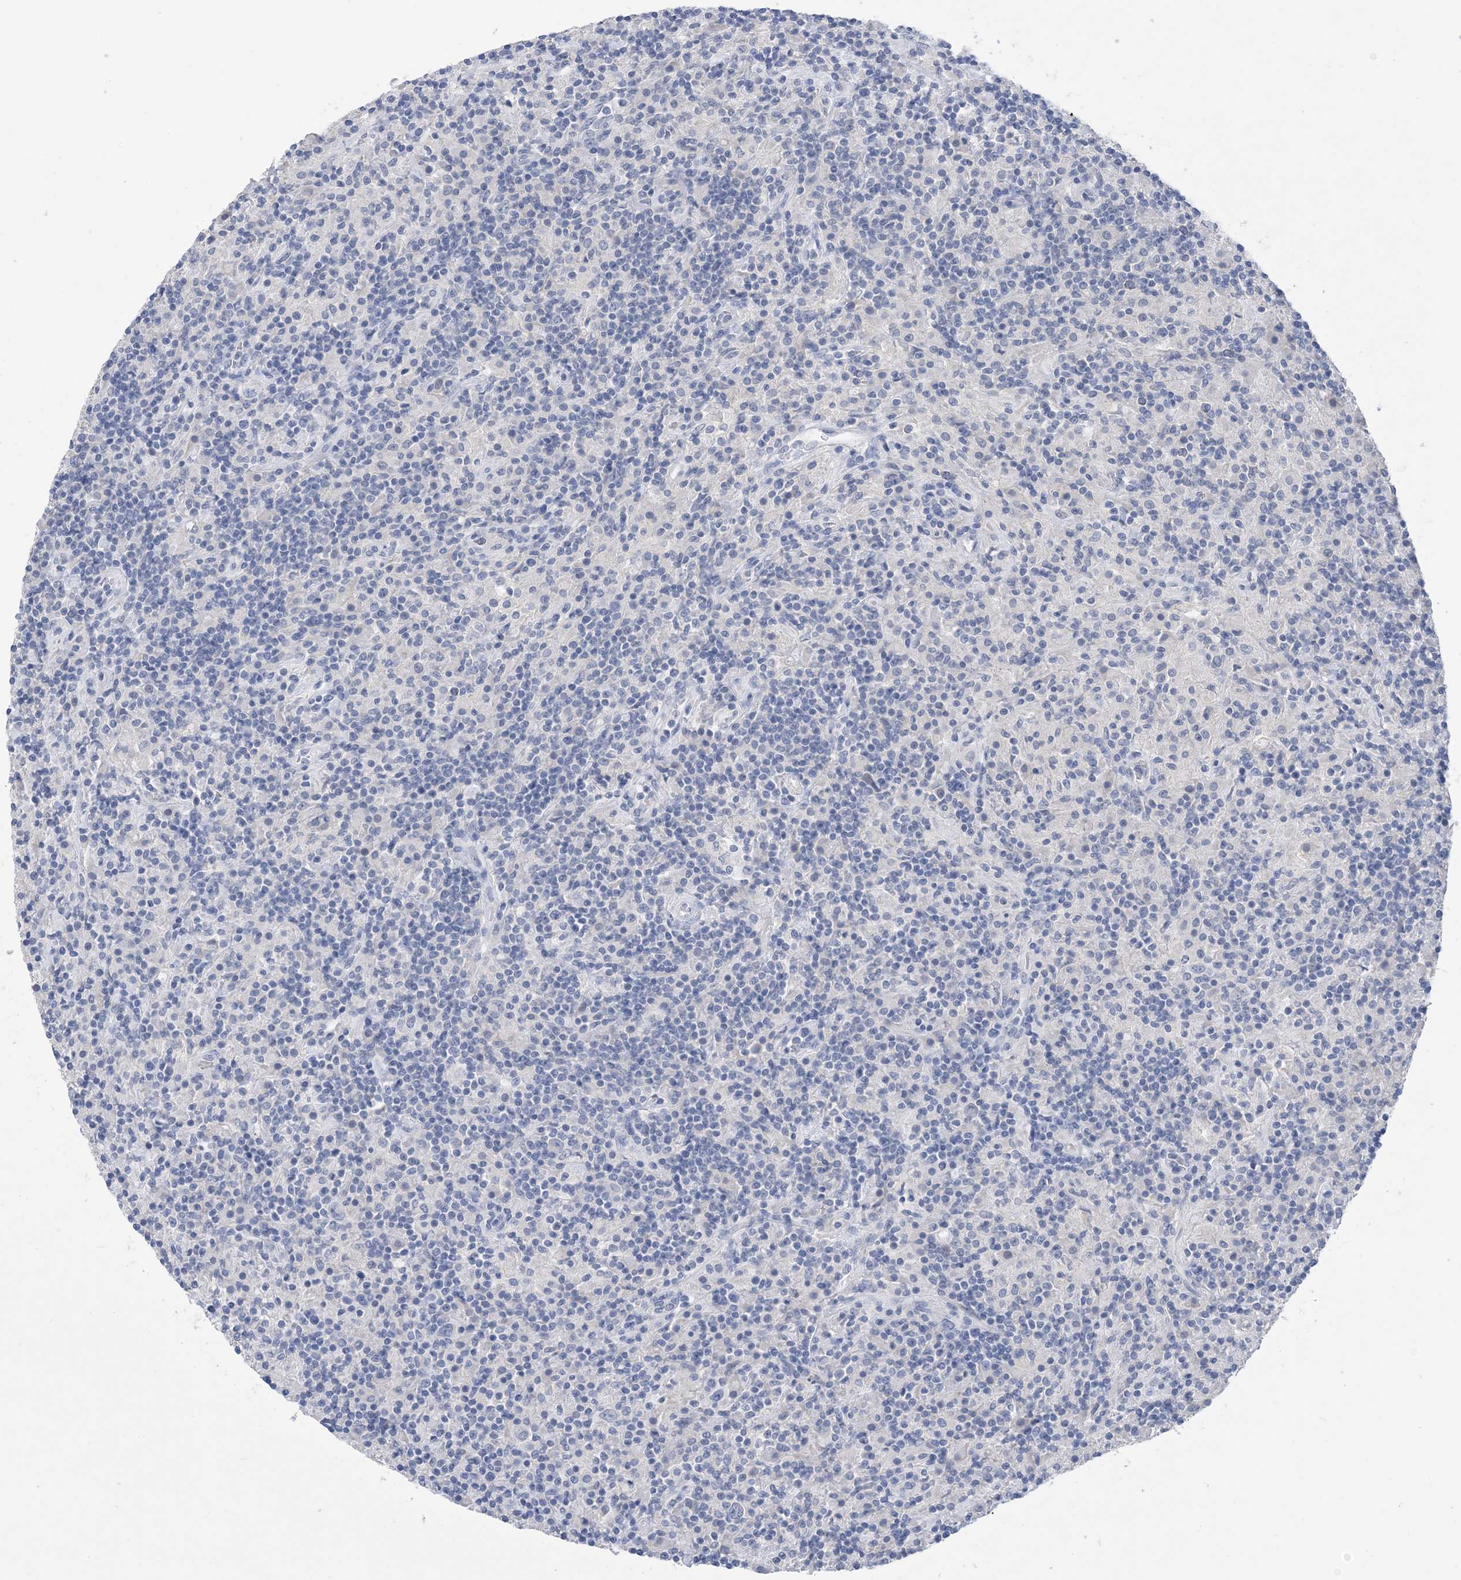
{"staining": {"intensity": "negative", "quantity": "none", "location": "none"}, "tissue": "lymphoma", "cell_type": "Tumor cells", "image_type": "cancer", "snomed": [{"axis": "morphology", "description": "Hodgkin's disease, NOS"}, {"axis": "topography", "description": "Lymph node"}], "caption": "Lymphoma was stained to show a protein in brown. There is no significant staining in tumor cells. (Brightfield microscopy of DAB immunohistochemistry (IHC) at high magnification).", "gene": "DSC3", "patient": {"sex": "male", "age": 70}}